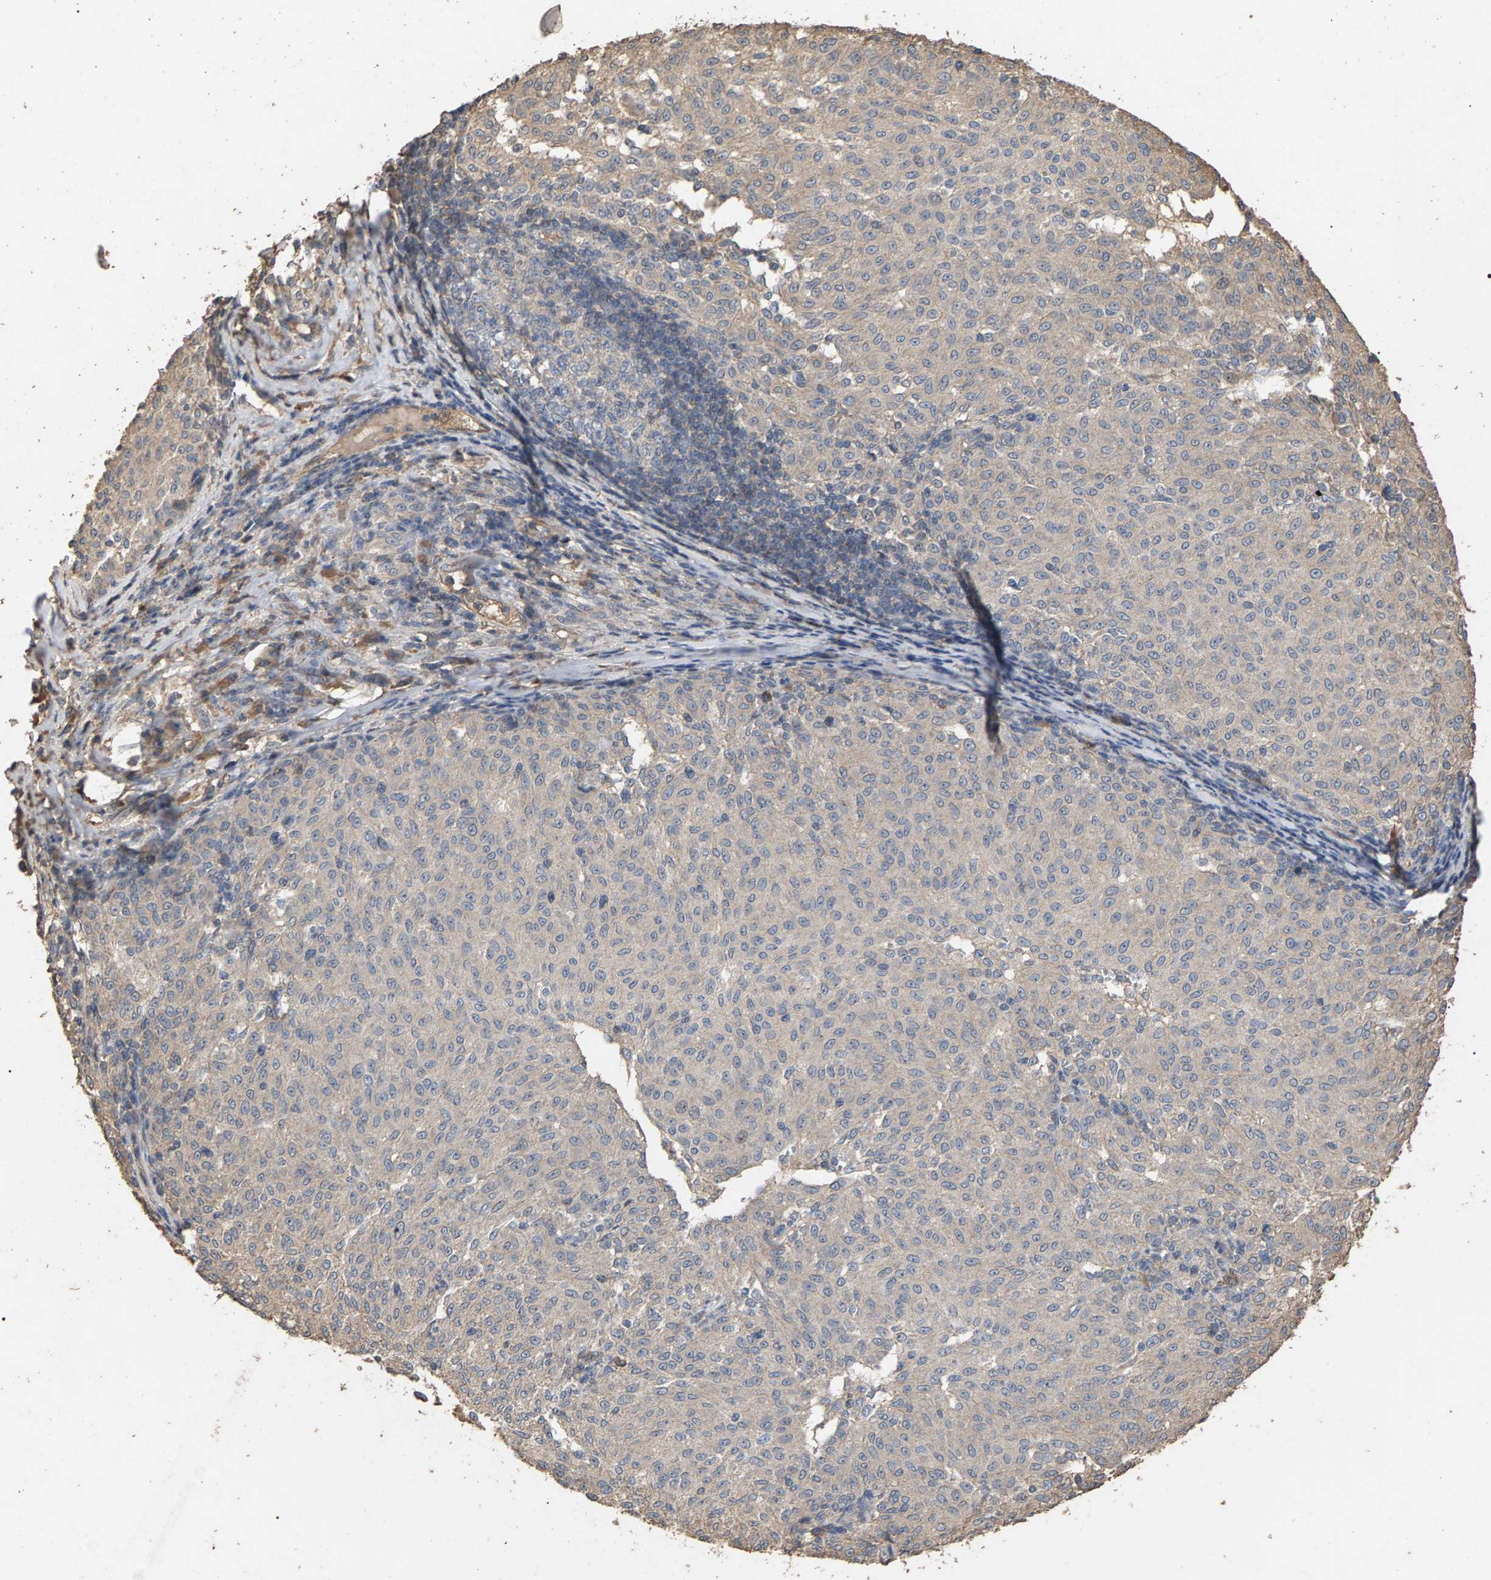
{"staining": {"intensity": "weak", "quantity": "<25%", "location": "cytoplasmic/membranous"}, "tissue": "melanoma", "cell_type": "Tumor cells", "image_type": "cancer", "snomed": [{"axis": "morphology", "description": "Malignant melanoma, NOS"}, {"axis": "topography", "description": "Skin"}], "caption": "Immunohistochemical staining of human melanoma reveals no significant expression in tumor cells.", "gene": "HTRA3", "patient": {"sex": "female", "age": 72}}